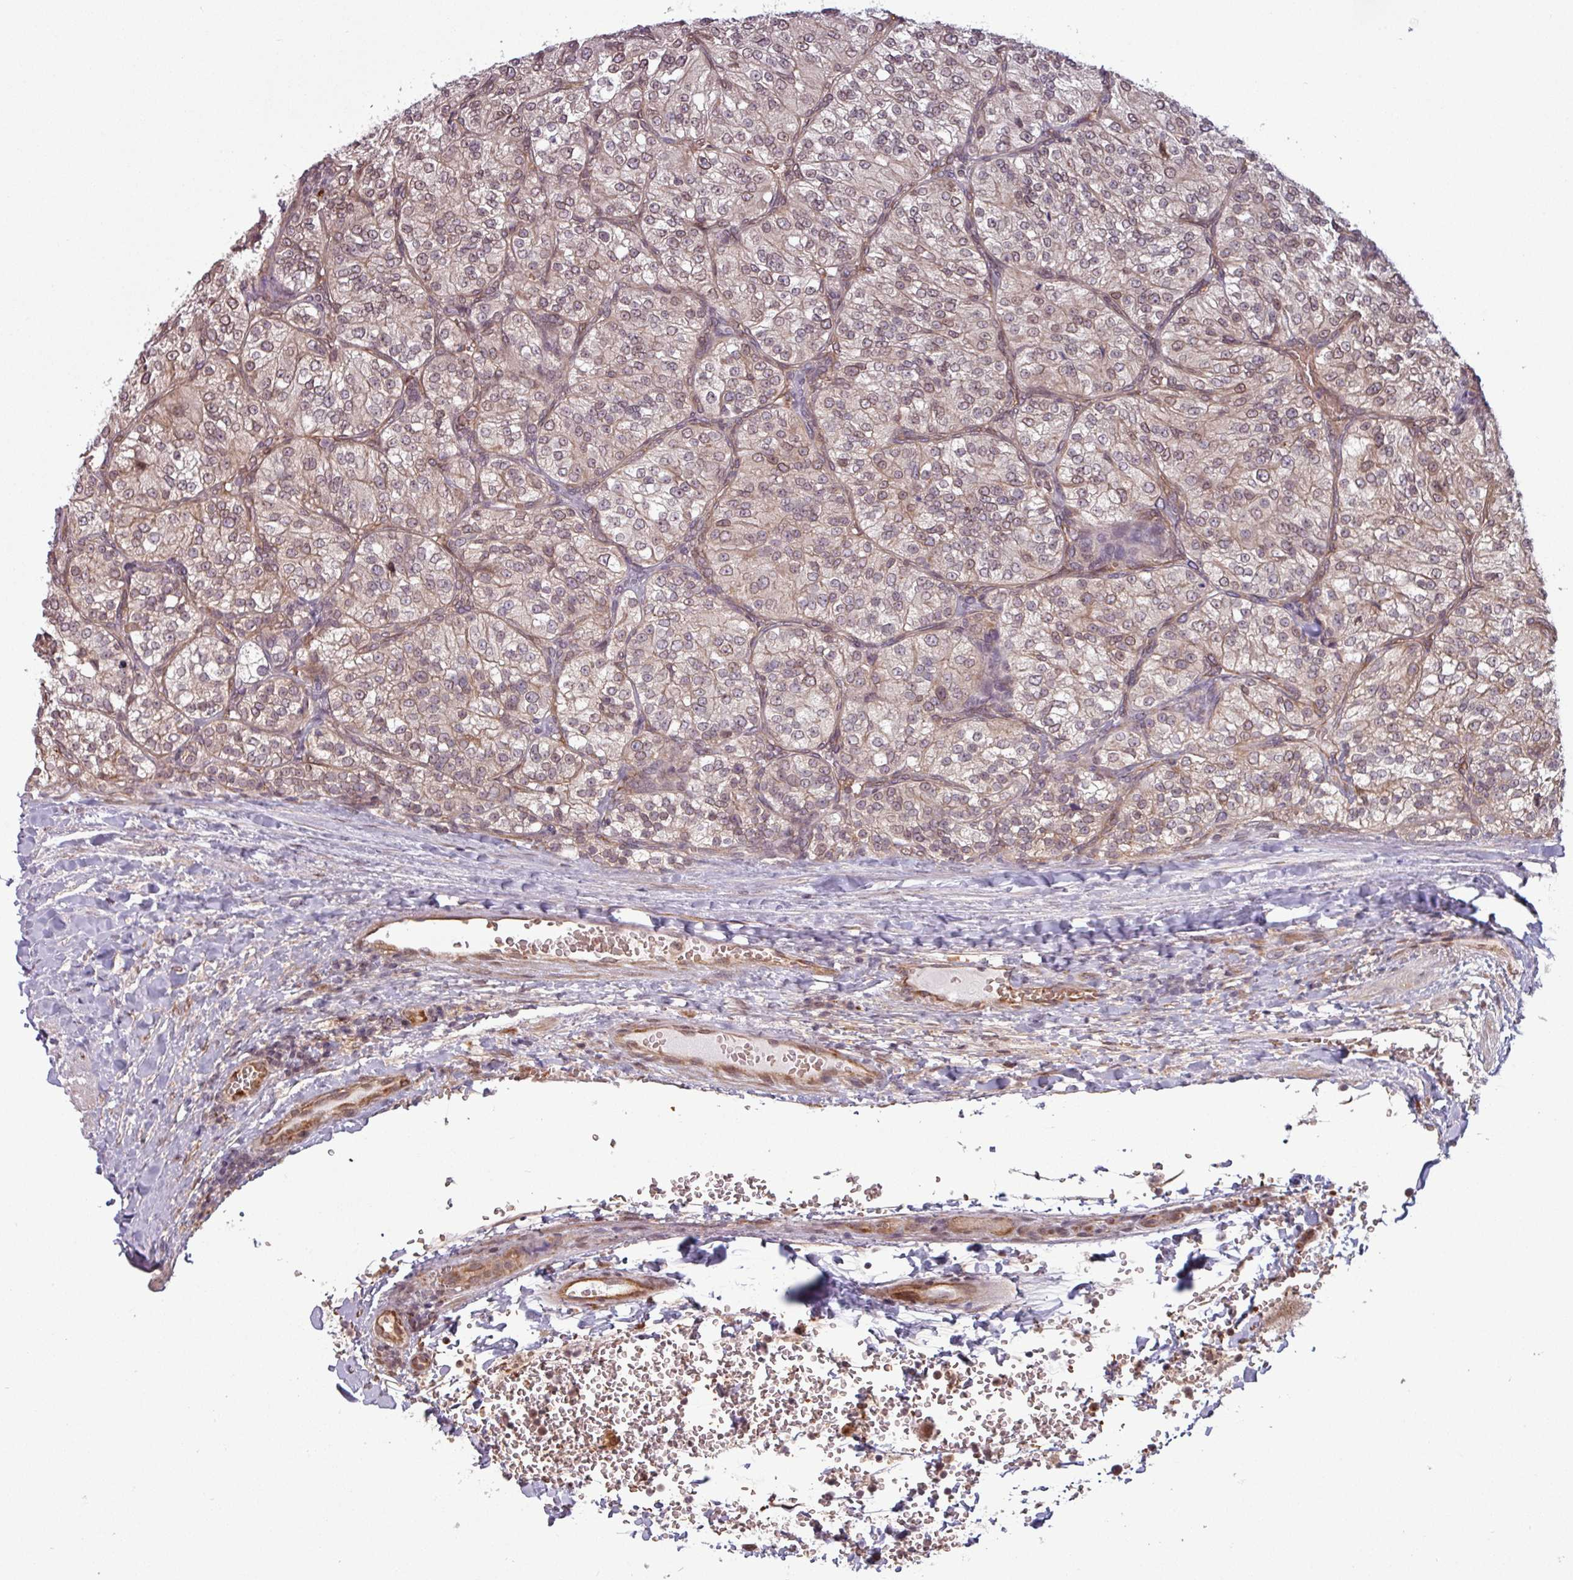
{"staining": {"intensity": "weak", "quantity": "25%-75%", "location": "cytoplasmic/membranous,nuclear"}, "tissue": "renal cancer", "cell_type": "Tumor cells", "image_type": "cancer", "snomed": [{"axis": "morphology", "description": "Adenocarcinoma, NOS"}, {"axis": "topography", "description": "Kidney"}], "caption": "Renal cancer was stained to show a protein in brown. There is low levels of weak cytoplasmic/membranous and nuclear expression in about 25%-75% of tumor cells.", "gene": "RBM4B", "patient": {"sex": "female", "age": 63}}